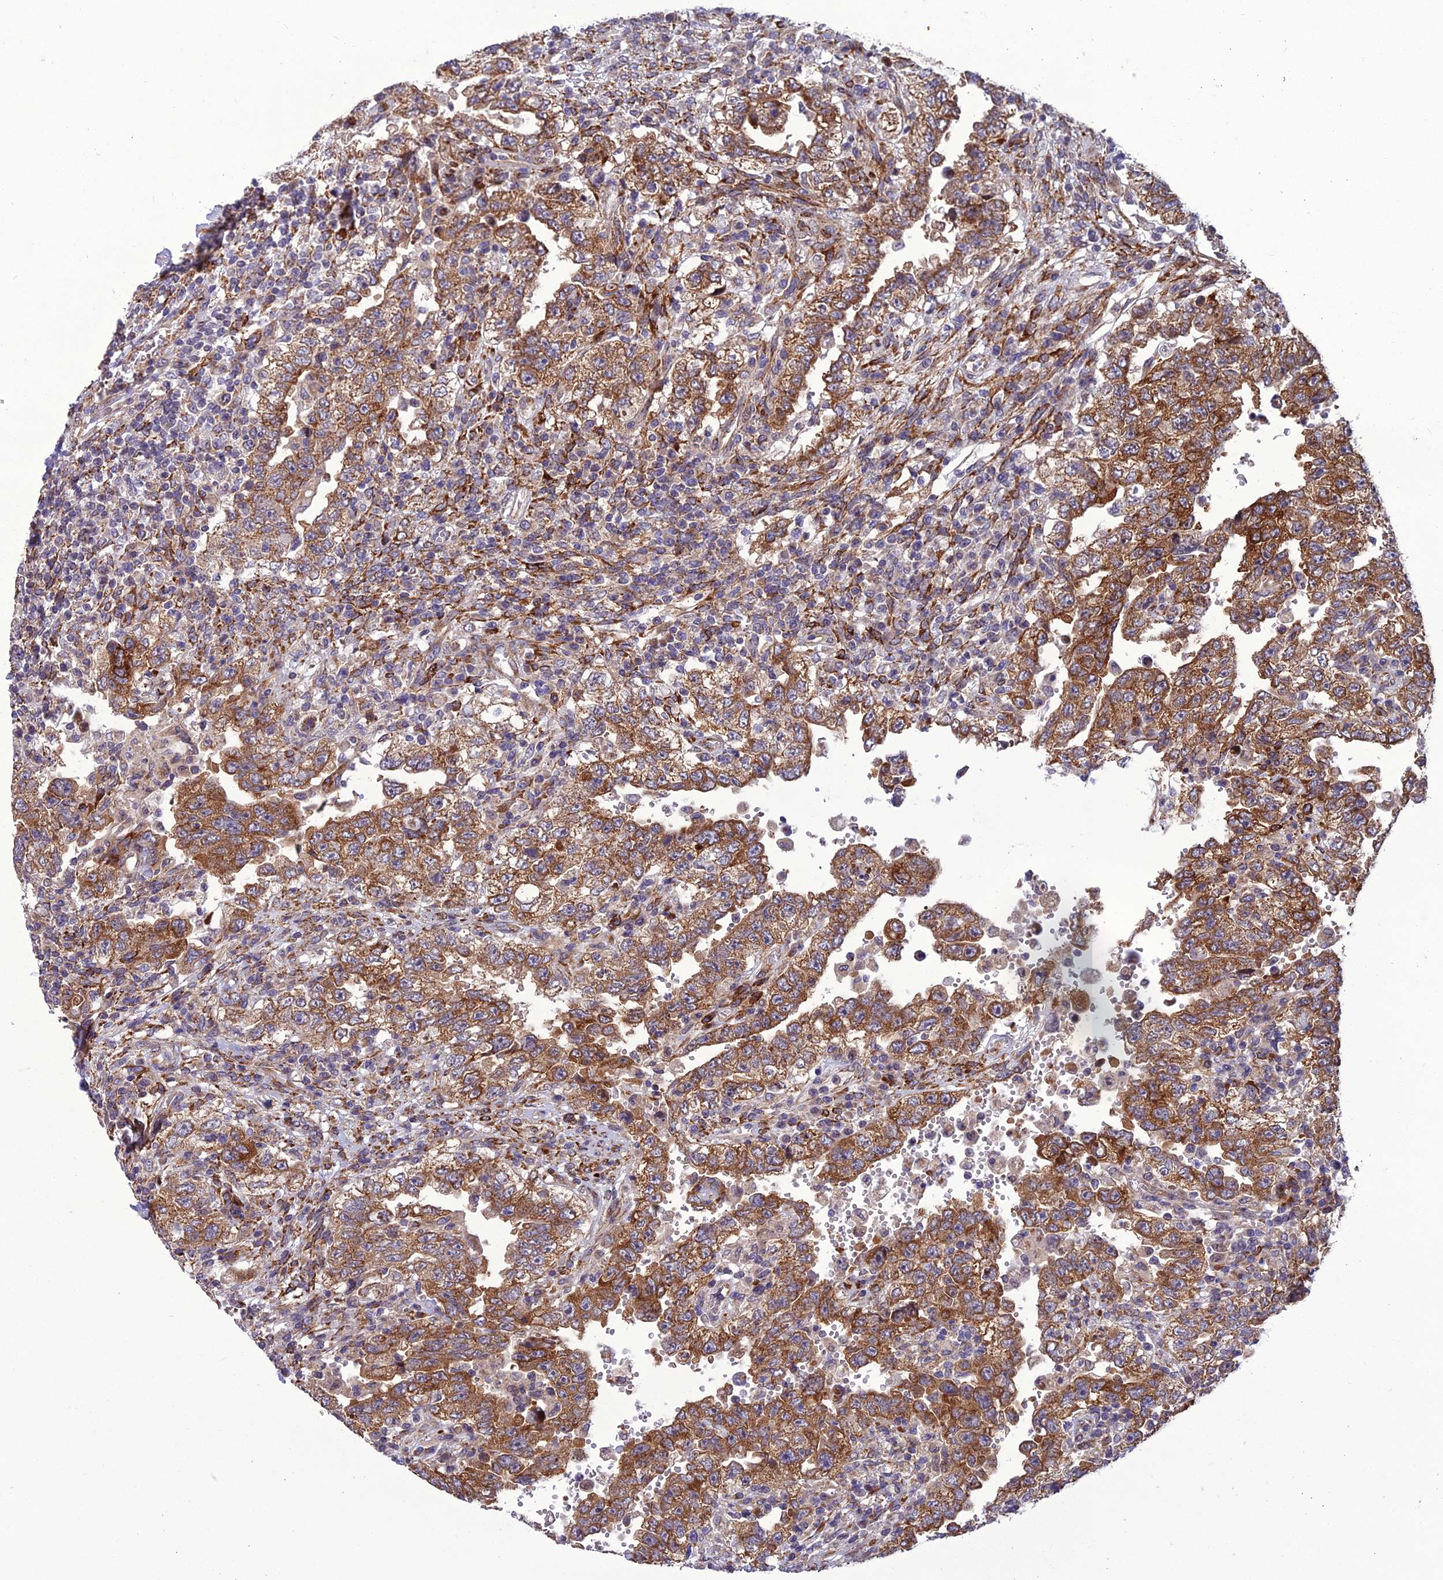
{"staining": {"intensity": "moderate", "quantity": ">75%", "location": "cytoplasmic/membranous"}, "tissue": "testis cancer", "cell_type": "Tumor cells", "image_type": "cancer", "snomed": [{"axis": "morphology", "description": "Carcinoma, Embryonal, NOS"}, {"axis": "topography", "description": "Testis"}], "caption": "Human testis embryonal carcinoma stained with a protein marker exhibits moderate staining in tumor cells.", "gene": "NODAL", "patient": {"sex": "male", "age": 26}}